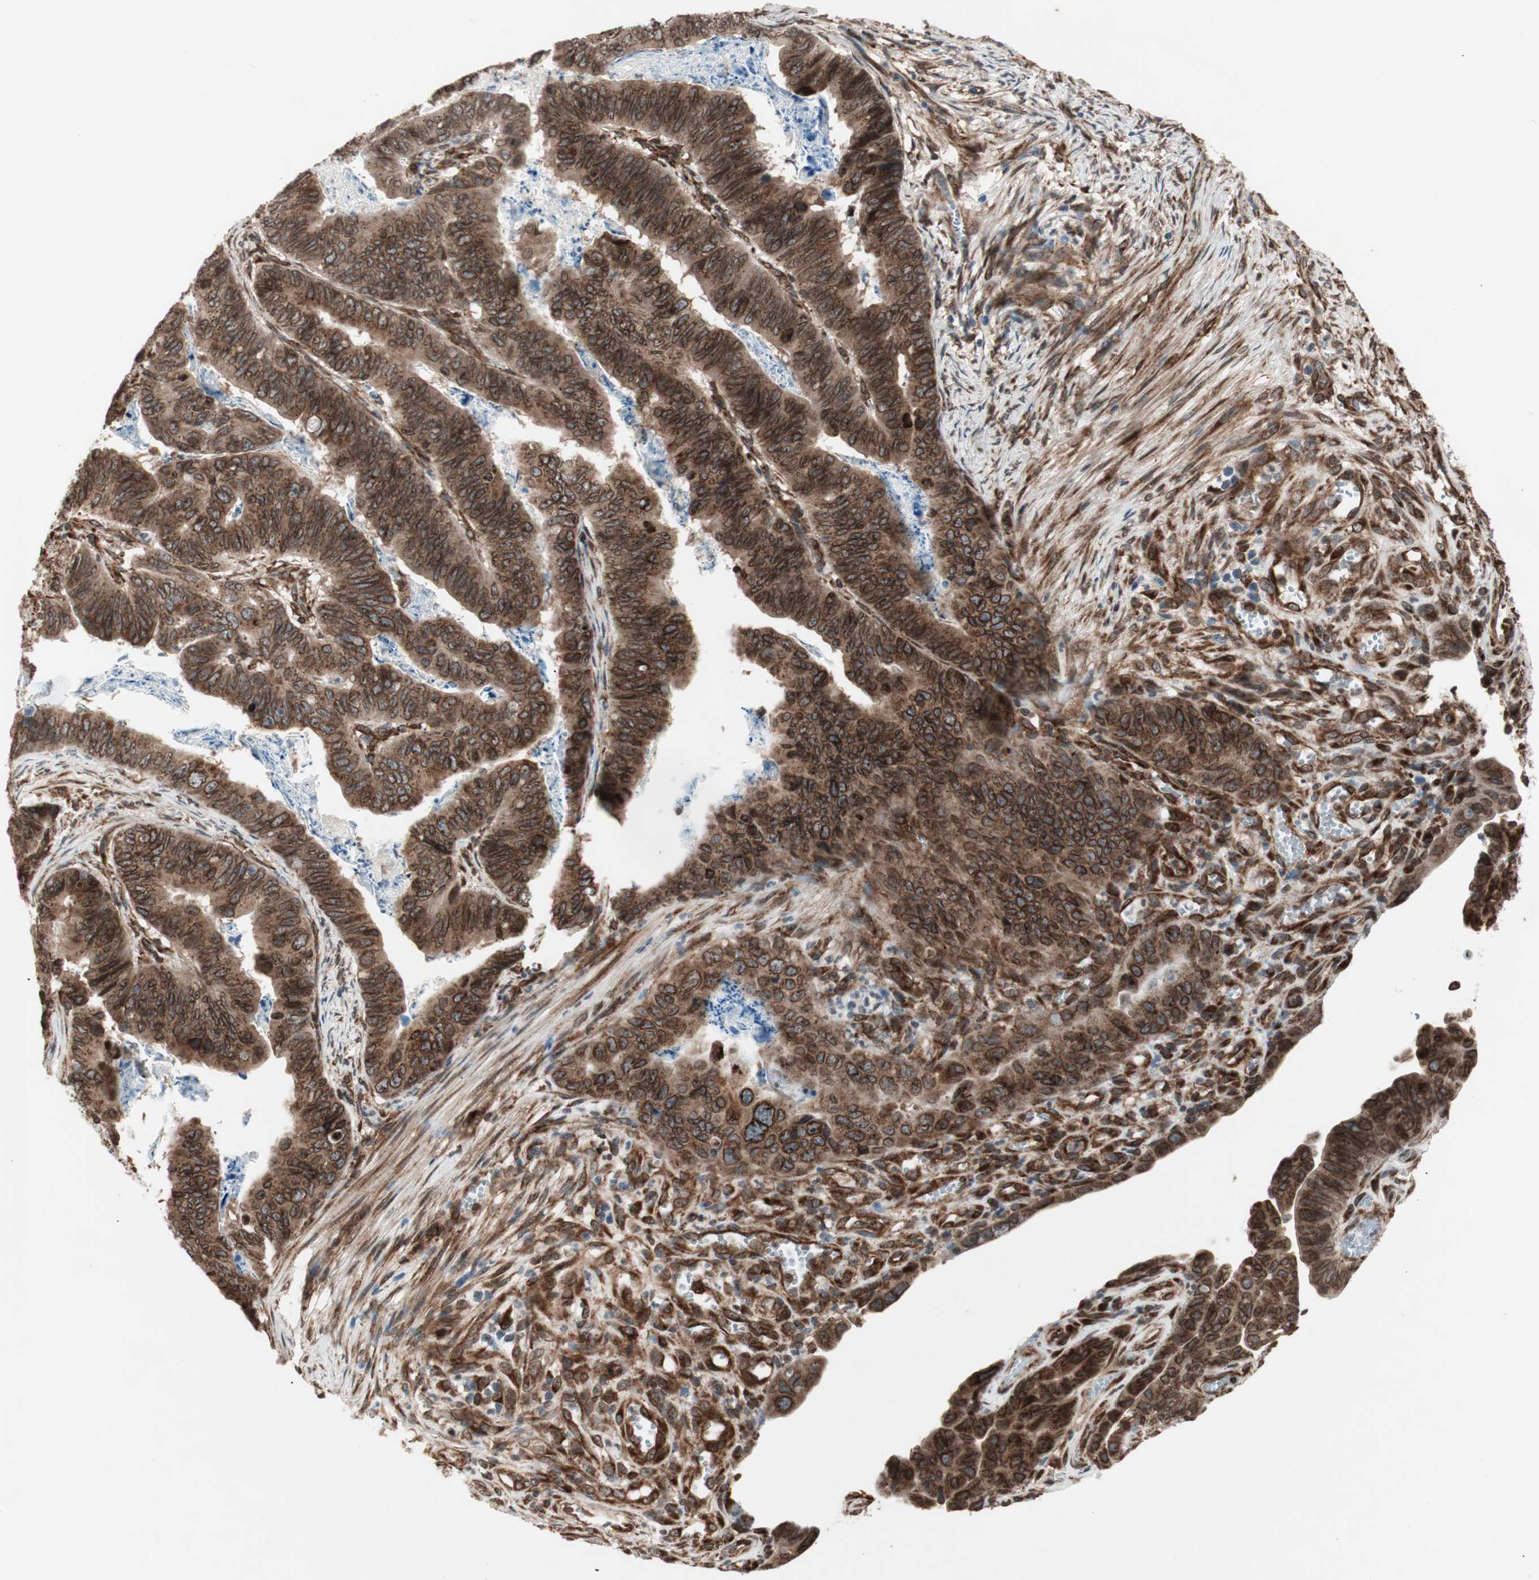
{"staining": {"intensity": "strong", "quantity": ">75%", "location": "cytoplasmic/membranous,nuclear"}, "tissue": "stomach cancer", "cell_type": "Tumor cells", "image_type": "cancer", "snomed": [{"axis": "morphology", "description": "Adenocarcinoma, NOS"}, {"axis": "topography", "description": "Stomach, lower"}], "caption": "Adenocarcinoma (stomach) tissue displays strong cytoplasmic/membranous and nuclear positivity in approximately >75% of tumor cells, visualized by immunohistochemistry. The protein of interest is shown in brown color, while the nuclei are stained blue.", "gene": "NUP62", "patient": {"sex": "male", "age": 77}}